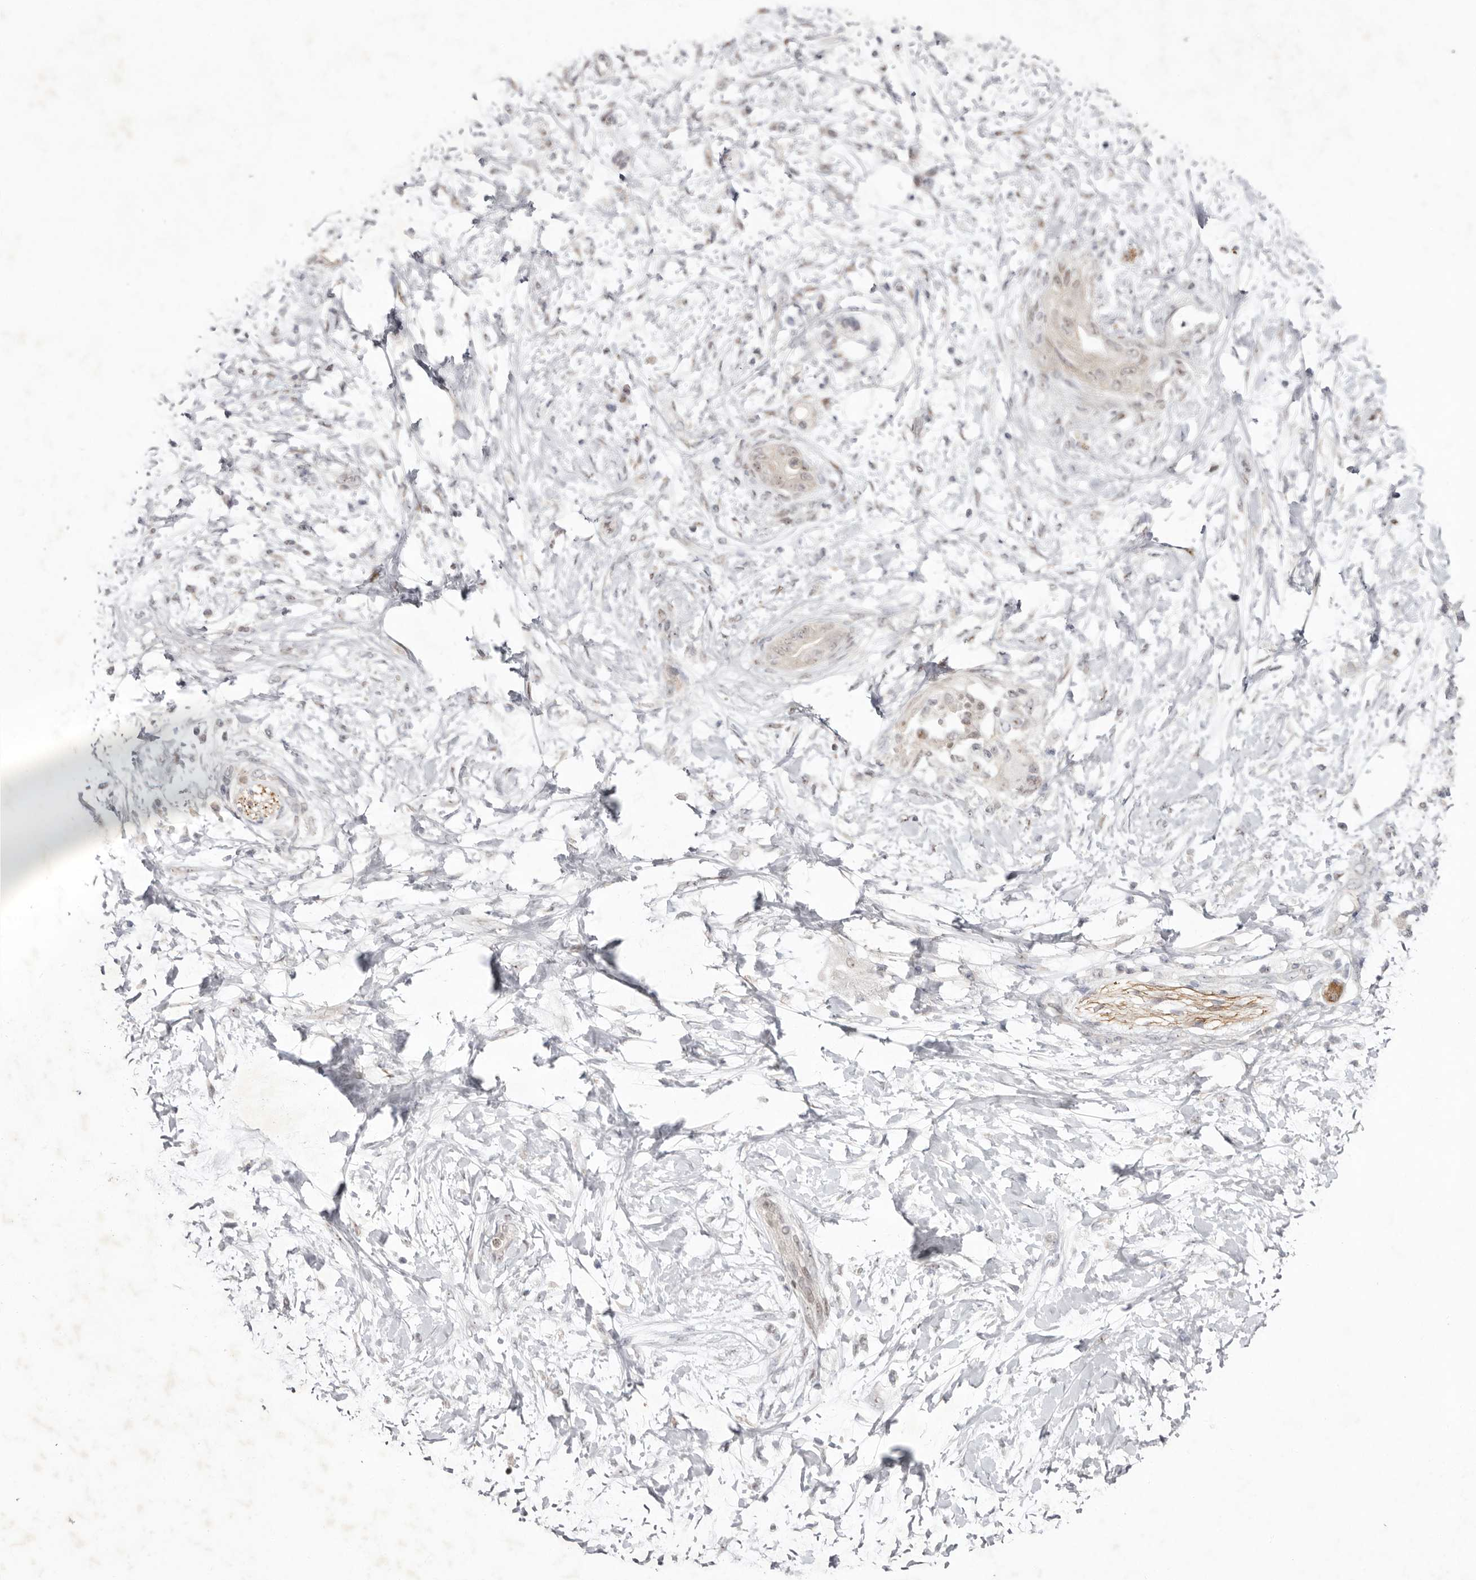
{"staining": {"intensity": "negative", "quantity": ">75%", "location": "none"}, "tissue": "adipose tissue", "cell_type": "Adipocytes", "image_type": "normal", "snomed": [{"axis": "morphology", "description": "Normal tissue, NOS"}, {"axis": "morphology", "description": "Adenocarcinoma, NOS"}, {"axis": "topography", "description": "Duodenum"}, {"axis": "topography", "description": "Peripheral nerve tissue"}], "caption": "Immunohistochemistry image of unremarkable adipose tissue stained for a protein (brown), which exhibits no positivity in adipocytes.", "gene": "TADA1", "patient": {"sex": "female", "age": 60}}